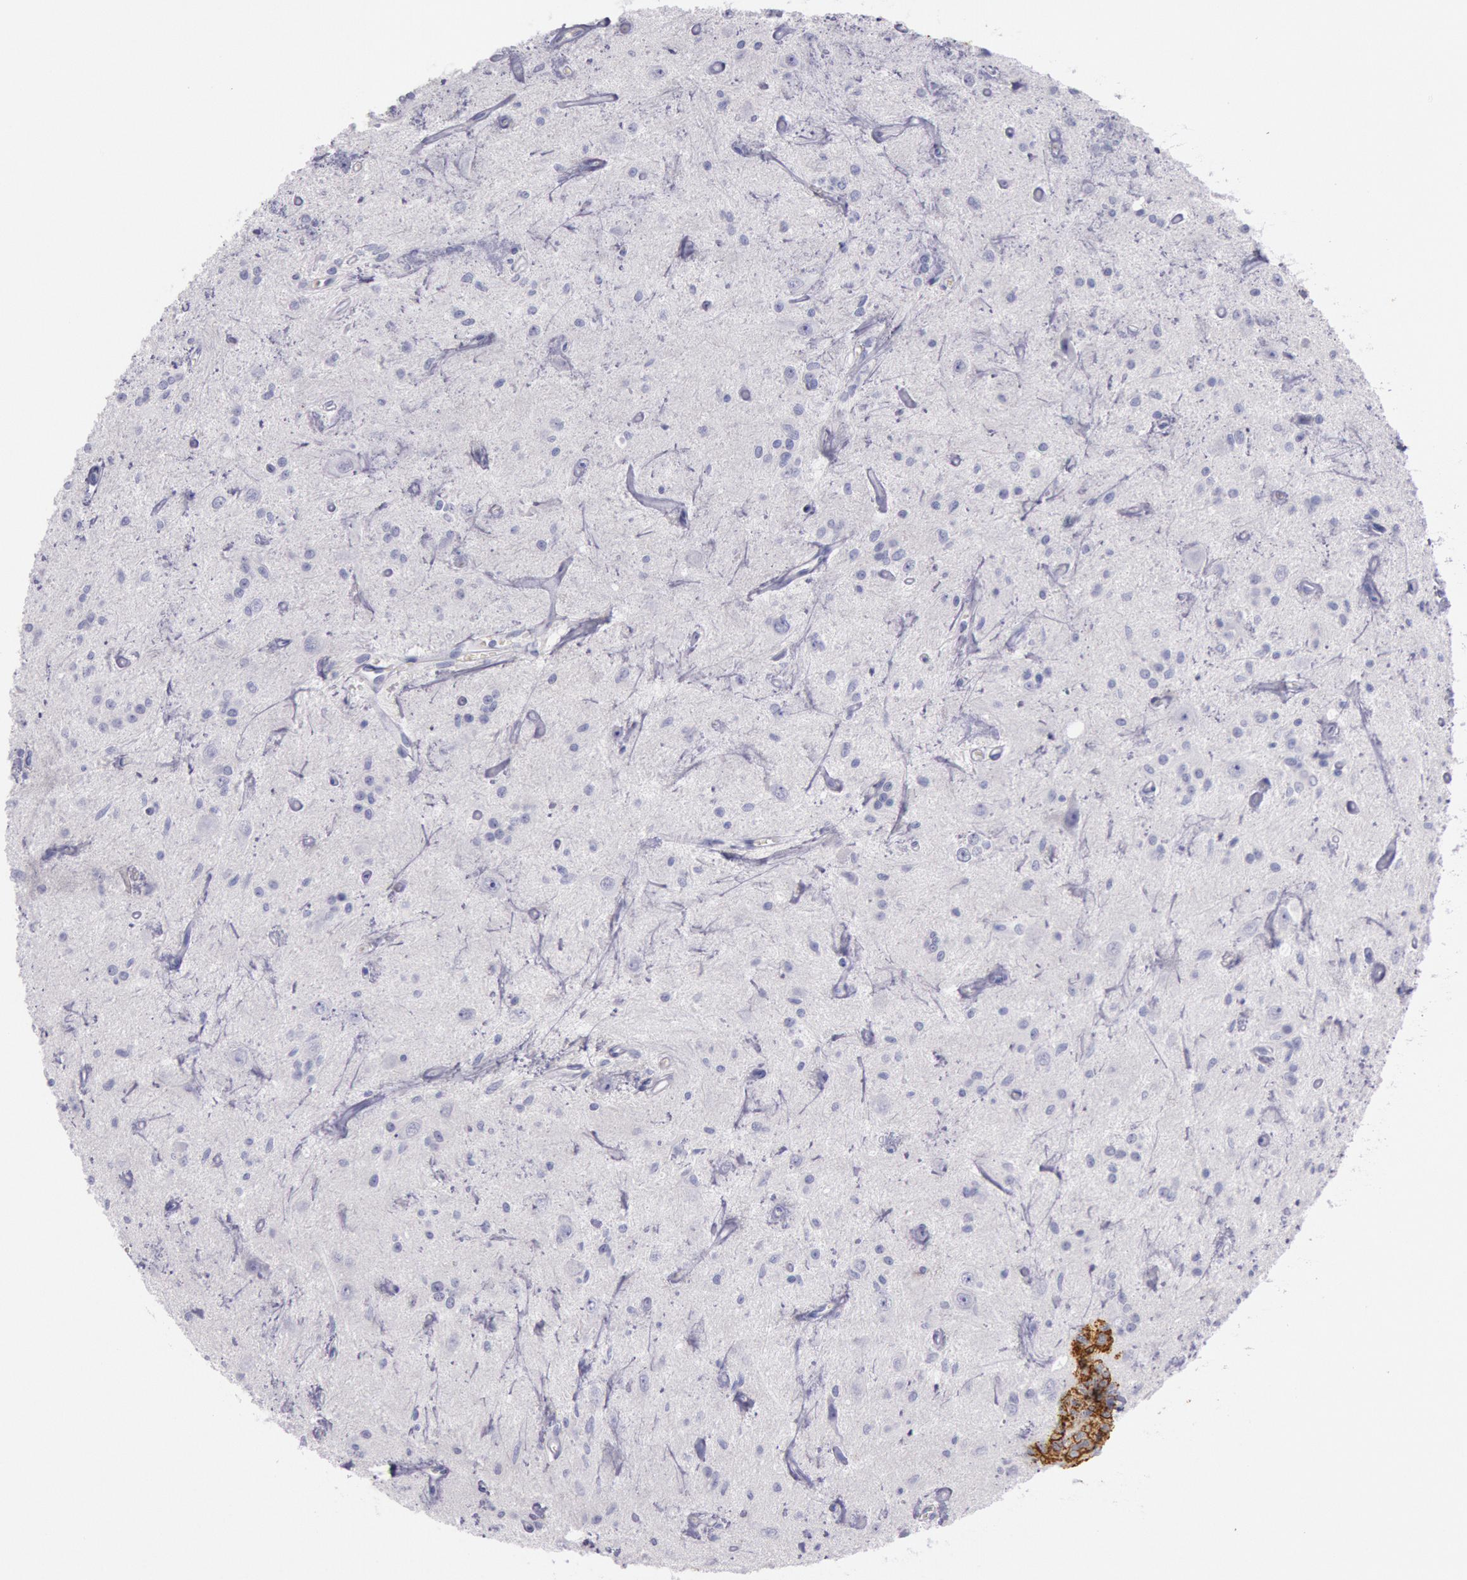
{"staining": {"intensity": "negative", "quantity": "none", "location": "none"}, "tissue": "glioma", "cell_type": "Tumor cells", "image_type": "cancer", "snomed": [{"axis": "morphology", "description": "Glioma, malignant, Low grade"}, {"axis": "topography", "description": "Brain"}], "caption": "Immunohistochemistry photomicrograph of neoplastic tissue: glioma stained with DAB (3,3'-diaminobenzidine) displays no significant protein expression in tumor cells. (IHC, brightfield microscopy, high magnification).", "gene": "EGFR", "patient": {"sex": "female", "age": 15}}